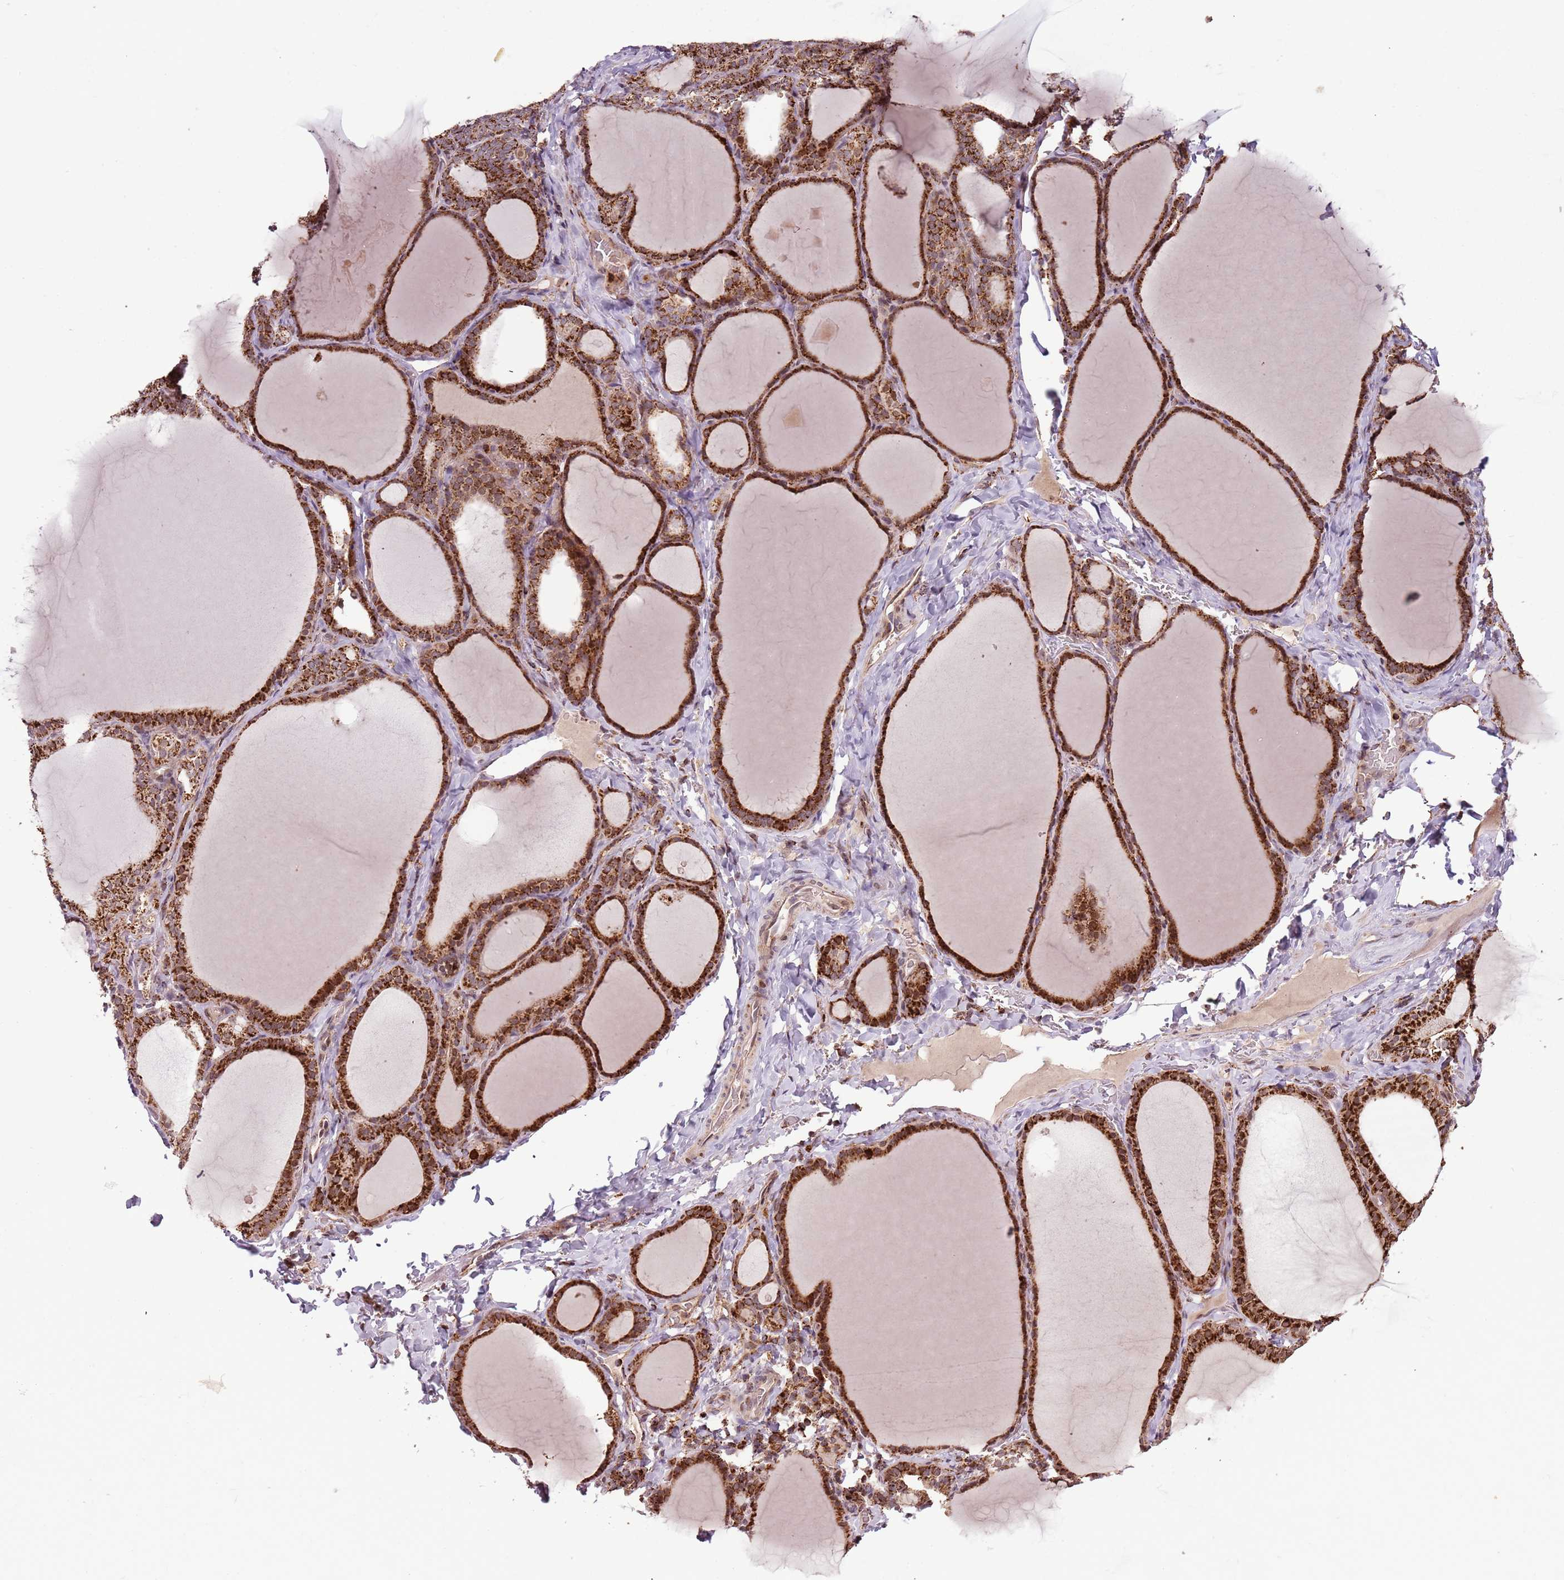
{"staining": {"intensity": "strong", "quantity": ">75%", "location": "cytoplasmic/membranous"}, "tissue": "thyroid gland", "cell_type": "Glandular cells", "image_type": "normal", "snomed": [{"axis": "morphology", "description": "Normal tissue, NOS"}, {"axis": "topography", "description": "Thyroid gland"}], "caption": "Immunohistochemical staining of normal human thyroid gland shows strong cytoplasmic/membranous protein staining in approximately >75% of glandular cells.", "gene": "ULK3", "patient": {"sex": "female", "age": 39}}